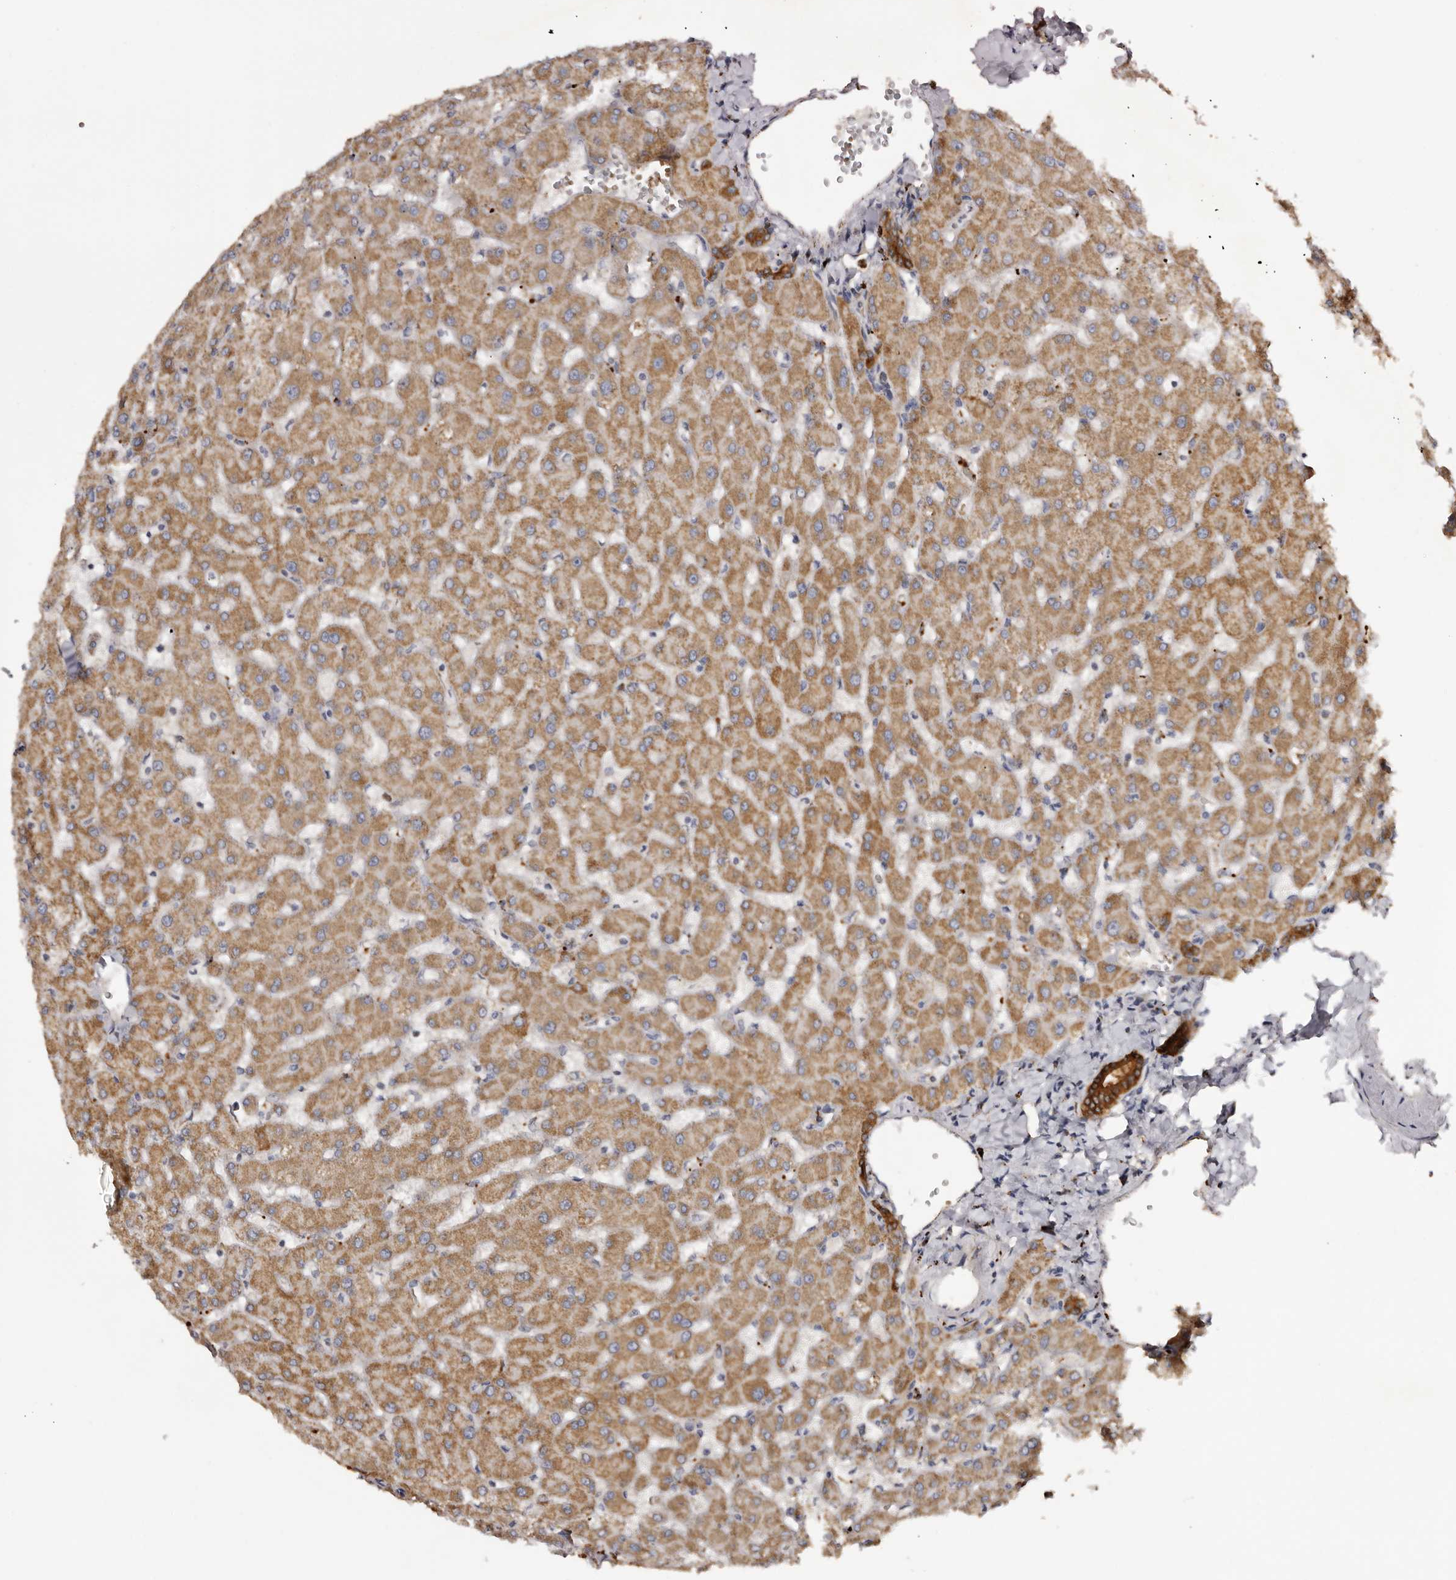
{"staining": {"intensity": "strong", "quantity": ">75%", "location": "cytoplasmic/membranous"}, "tissue": "liver", "cell_type": "Cholangiocytes", "image_type": "normal", "snomed": [{"axis": "morphology", "description": "Normal tissue, NOS"}, {"axis": "topography", "description": "Liver"}], "caption": "Liver stained for a protein reveals strong cytoplasmic/membranous positivity in cholangiocytes. The protein is shown in brown color, while the nuclei are stained blue.", "gene": "MECR", "patient": {"sex": "female", "age": 63}}